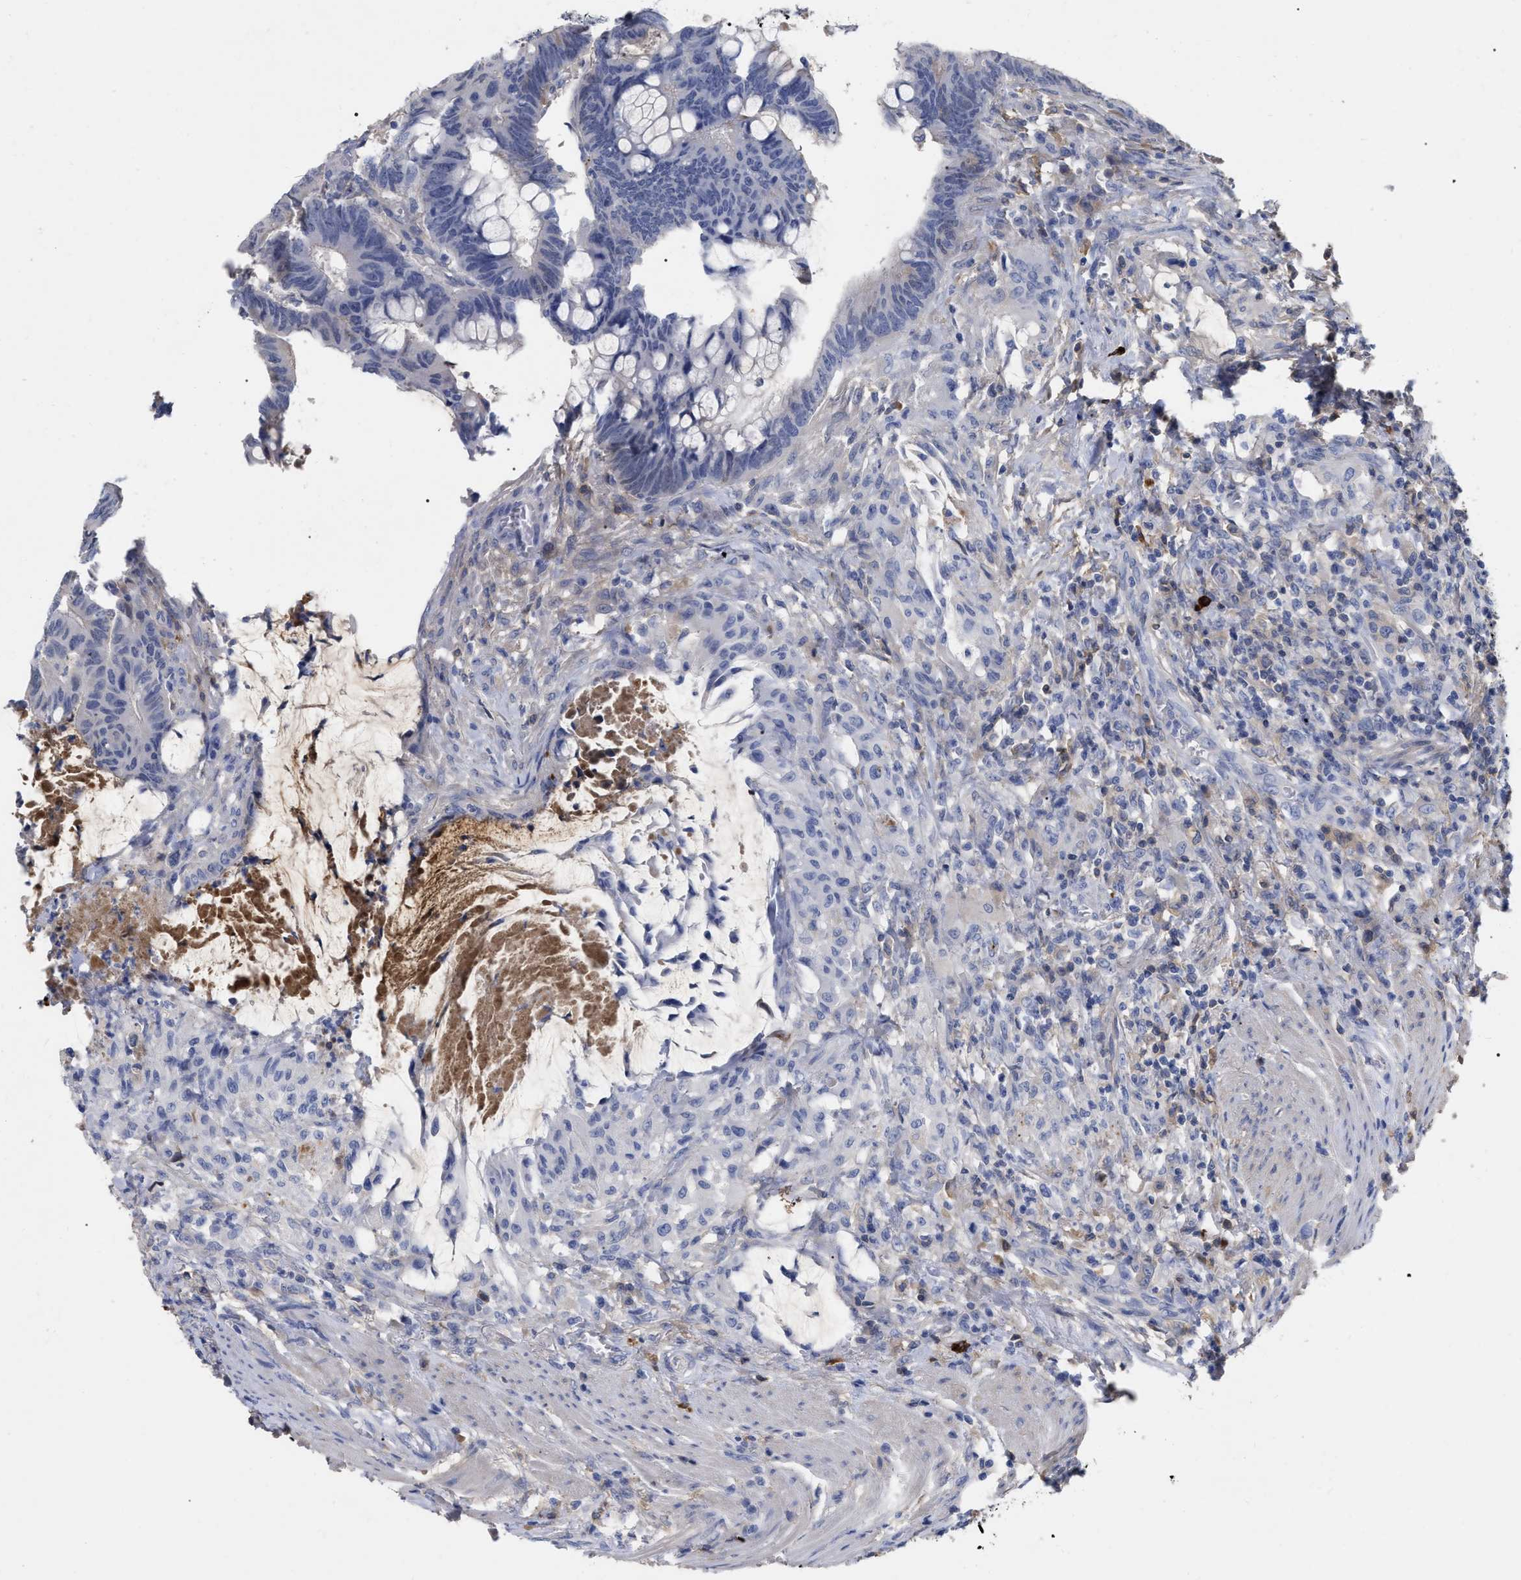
{"staining": {"intensity": "negative", "quantity": "none", "location": "none"}, "tissue": "colorectal cancer", "cell_type": "Tumor cells", "image_type": "cancer", "snomed": [{"axis": "morphology", "description": "Normal tissue, NOS"}, {"axis": "morphology", "description": "Adenocarcinoma, NOS"}, {"axis": "topography", "description": "Rectum"}, {"axis": "topography", "description": "Peripheral nerve tissue"}], "caption": "This is a micrograph of IHC staining of colorectal cancer (adenocarcinoma), which shows no positivity in tumor cells. (Immunohistochemistry, brightfield microscopy, high magnification).", "gene": "IGHV5-51", "patient": {"sex": "male", "age": 92}}